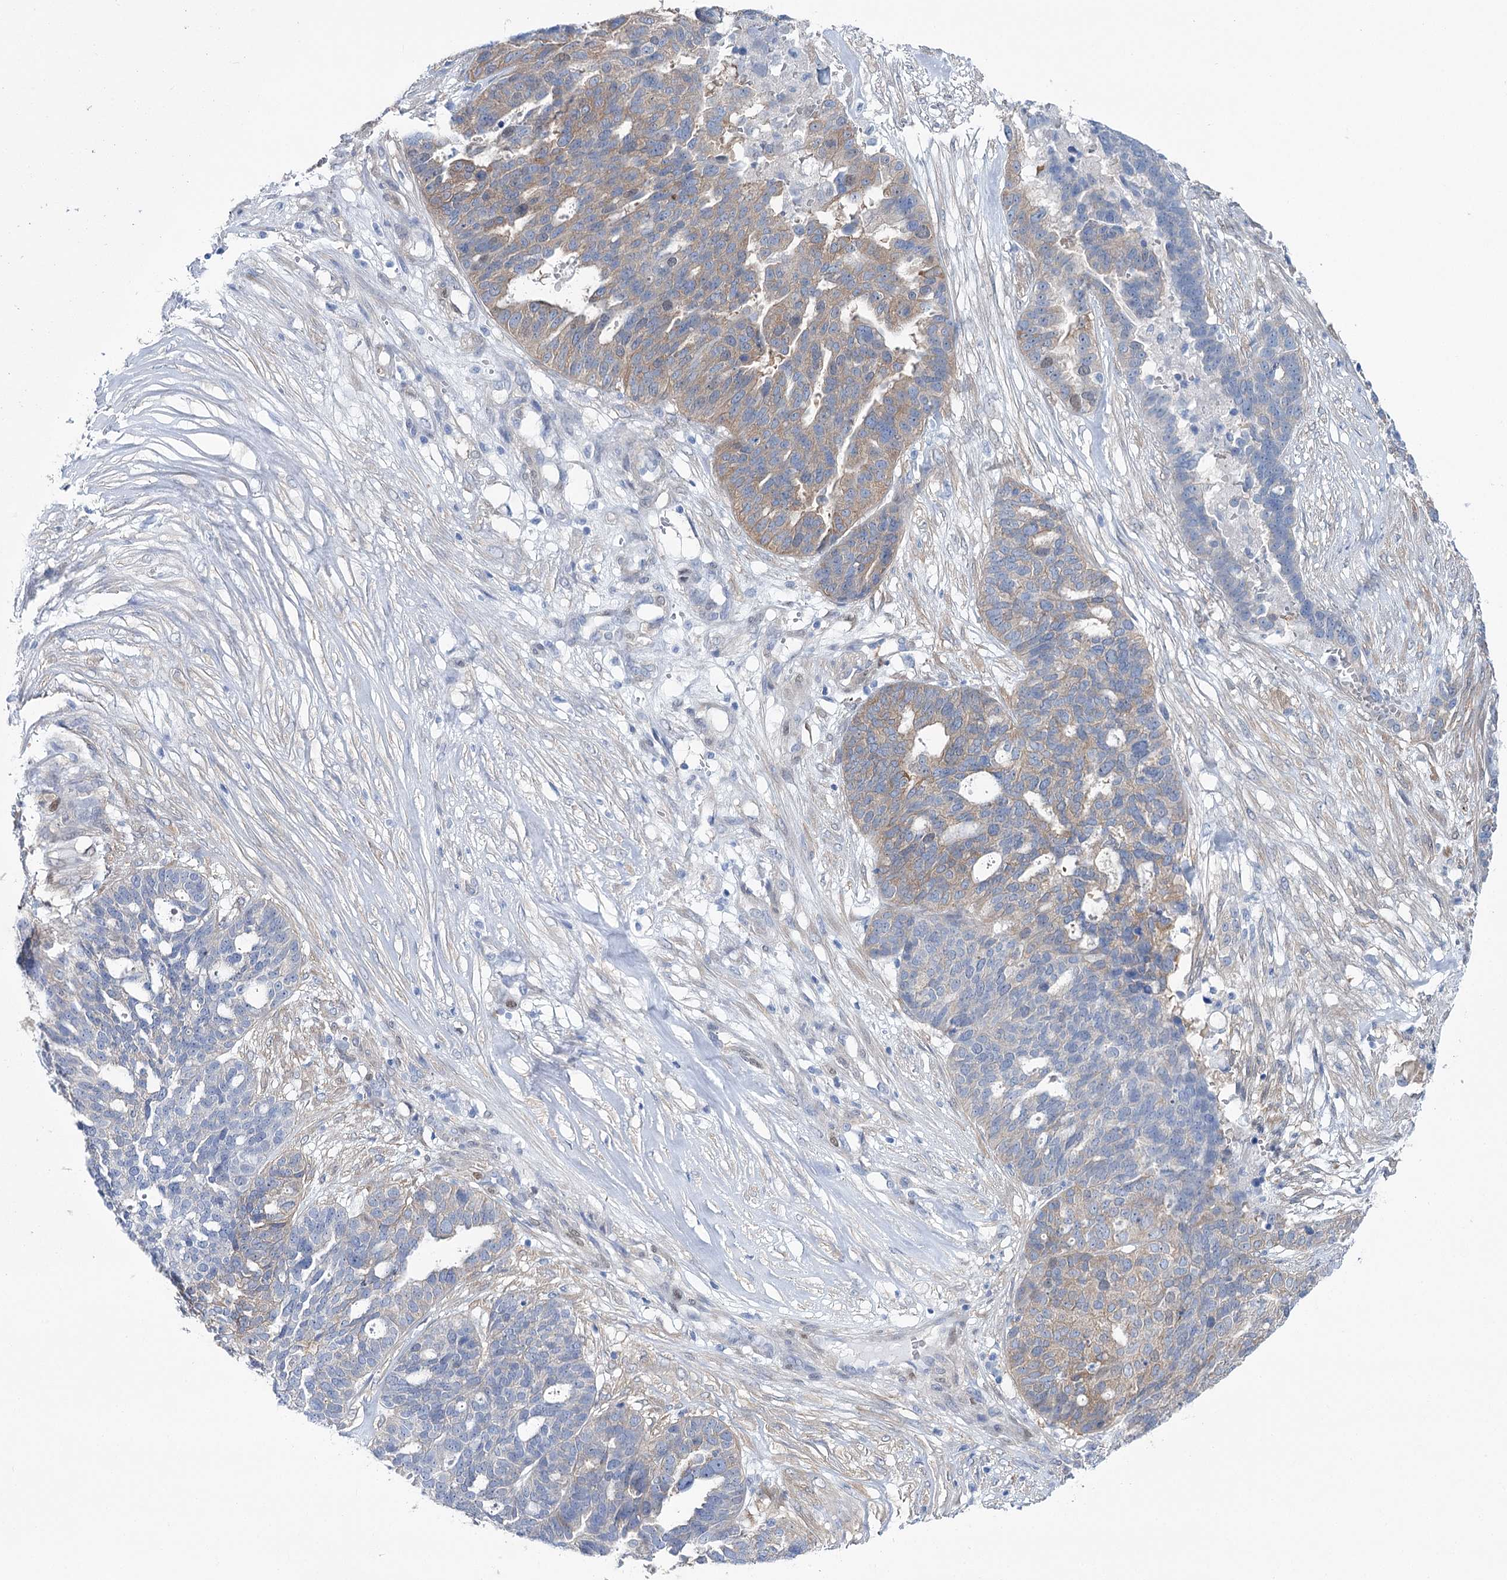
{"staining": {"intensity": "moderate", "quantity": "25%-75%", "location": "cytoplasmic/membranous"}, "tissue": "ovarian cancer", "cell_type": "Tumor cells", "image_type": "cancer", "snomed": [{"axis": "morphology", "description": "Cystadenocarcinoma, serous, NOS"}, {"axis": "topography", "description": "Ovary"}], "caption": "Immunohistochemical staining of ovarian serous cystadenocarcinoma demonstrates medium levels of moderate cytoplasmic/membranous protein staining in approximately 25%-75% of tumor cells.", "gene": "UGDH", "patient": {"sex": "female", "age": 59}}